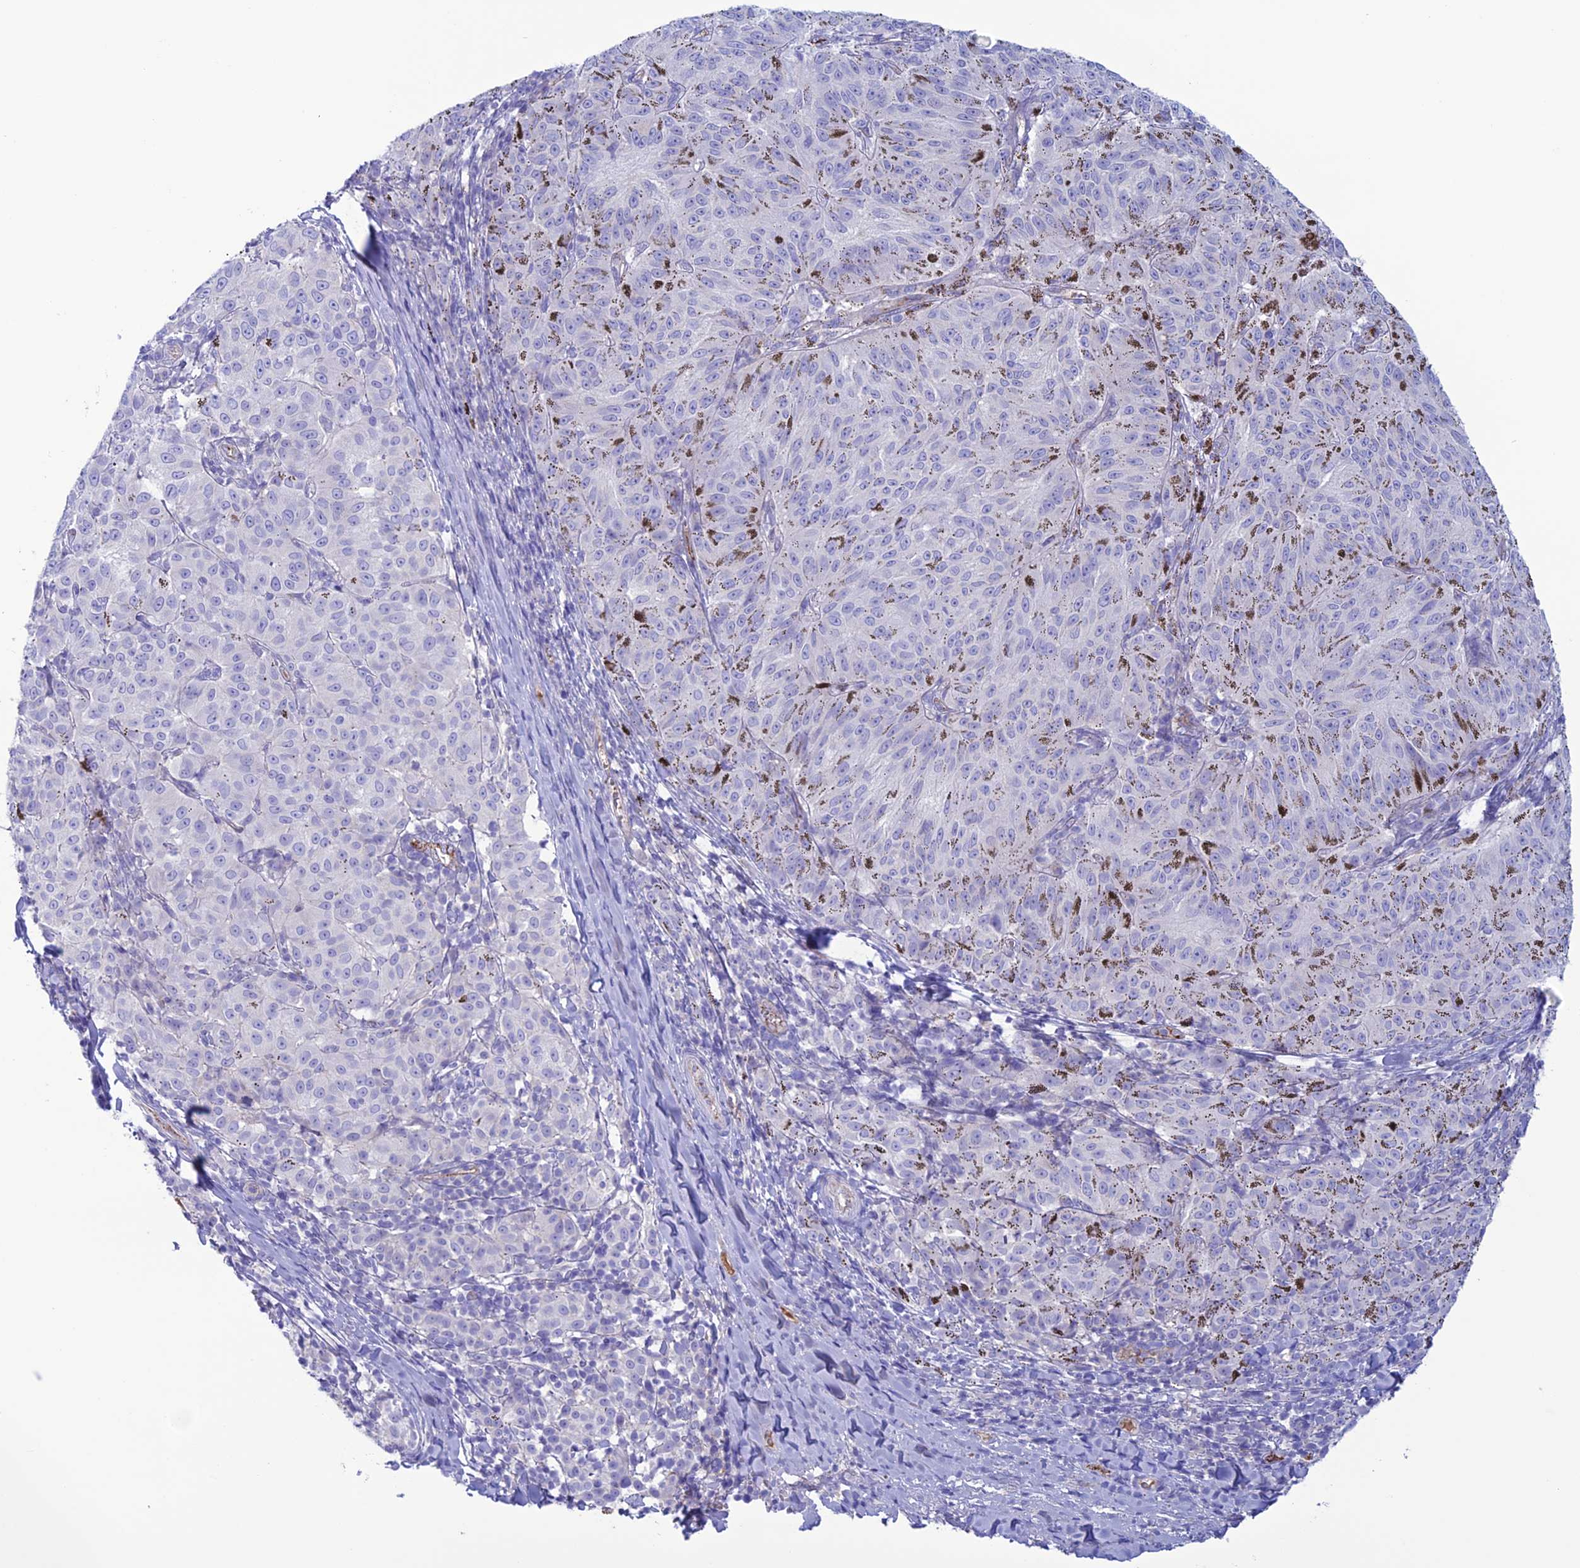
{"staining": {"intensity": "negative", "quantity": "none", "location": "none"}, "tissue": "melanoma", "cell_type": "Tumor cells", "image_type": "cancer", "snomed": [{"axis": "morphology", "description": "Malignant melanoma, NOS"}, {"axis": "topography", "description": "Skin"}], "caption": "Malignant melanoma was stained to show a protein in brown. There is no significant expression in tumor cells.", "gene": "CDC42EP5", "patient": {"sex": "female", "age": 72}}